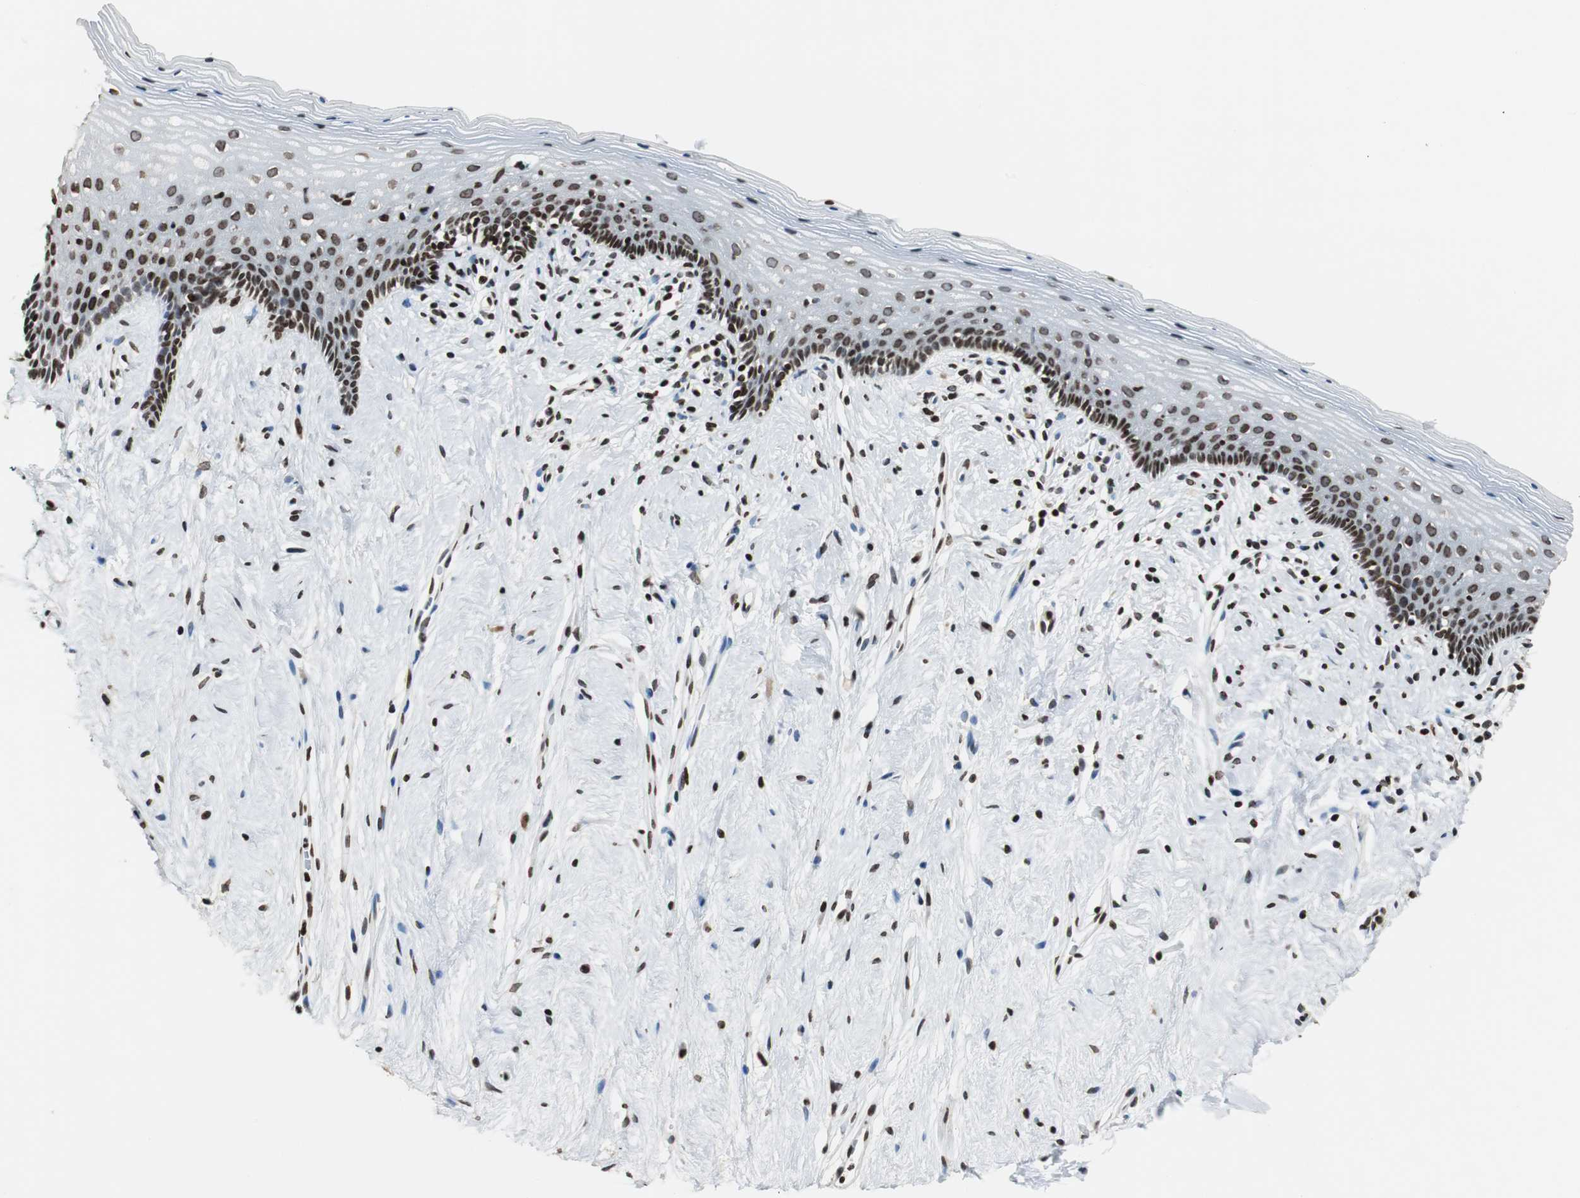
{"staining": {"intensity": "strong", "quantity": ">75%", "location": "nuclear"}, "tissue": "vagina", "cell_type": "Squamous epithelial cells", "image_type": "normal", "snomed": [{"axis": "morphology", "description": "Normal tissue, NOS"}, {"axis": "topography", "description": "Vagina"}], "caption": "A photomicrograph showing strong nuclear positivity in approximately >75% of squamous epithelial cells in unremarkable vagina, as visualized by brown immunohistochemical staining.", "gene": "PAXIP1", "patient": {"sex": "female", "age": 44}}